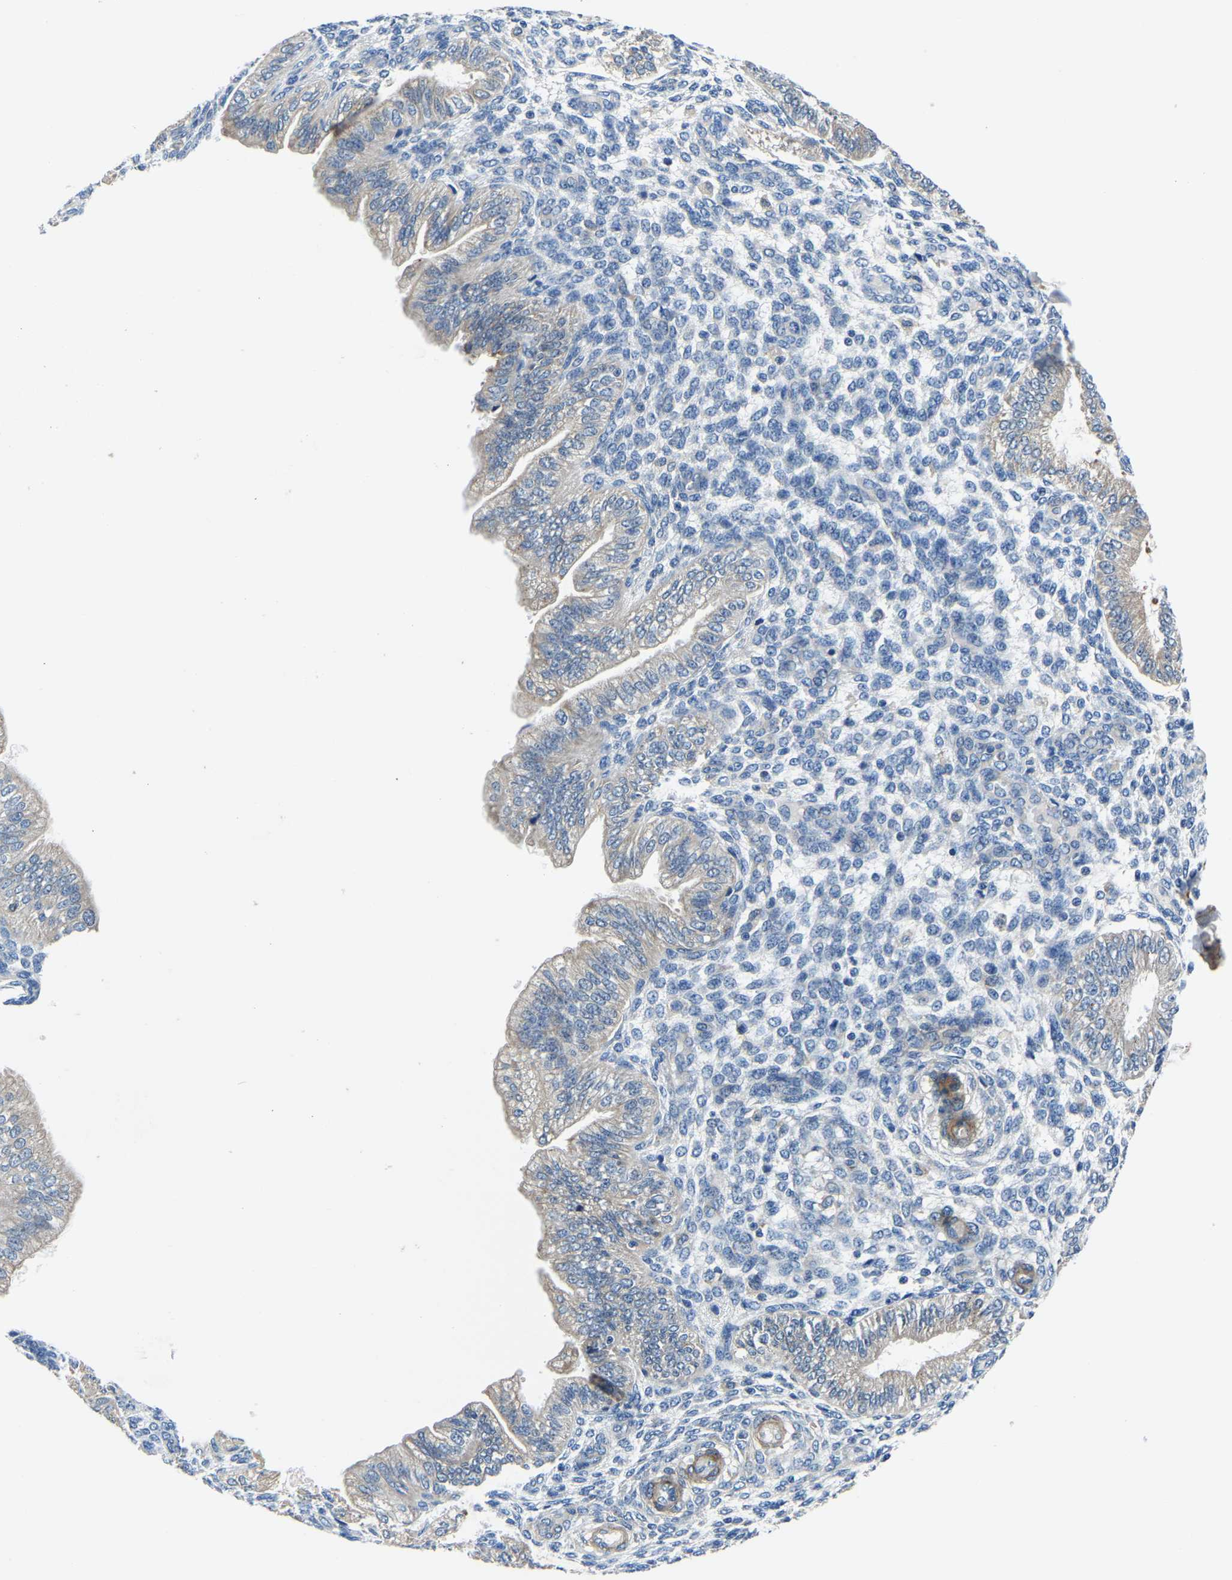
{"staining": {"intensity": "negative", "quantity": "none", "location": "none"}, "tissue": "endometrium", "cell_type": "Cells in endometrial stroma", "image_type": "normal", "snomed": [{"axis": "morphology", "description": "Normal tissue, NOS"}, {"axis": "topography", "description": "Endometrium"}], "caption": "An image of endometrium stained for a protein exhibits no brown staining in cells in endometrial stroma. Brightfield microscopy of immunohistochemistry (IHC) stained with DAB (3,3'-diaminobenzidine) (brown) and hematoxylin (blue), captured at high magnification.", "gene": "LIAS", "patient": {"sex": "female", "age": 39}}